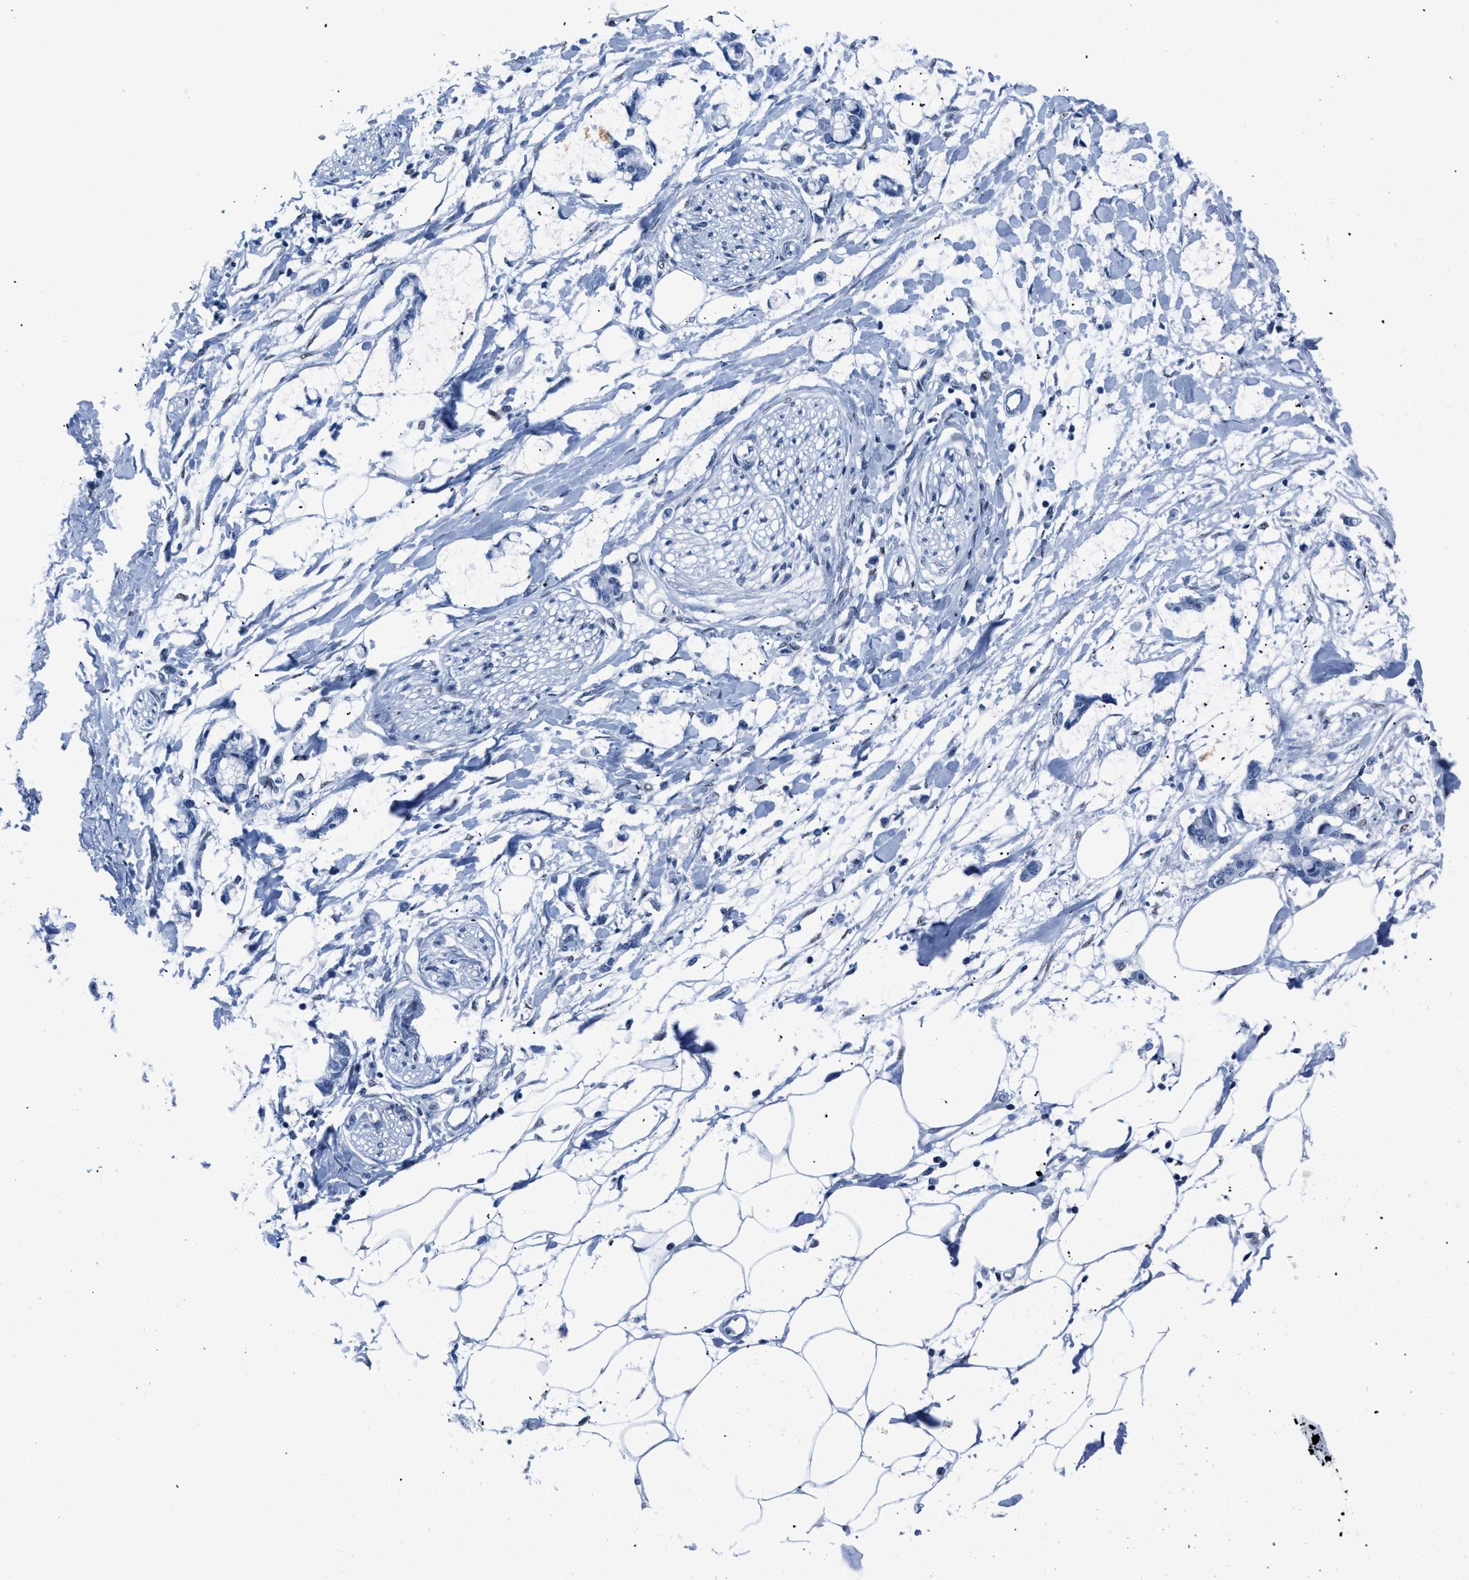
{"staining": {"intensity": "negative", "quantity": "none", "location": "none"}, "tissue": "adipose tissue", "cell_type": "Adipocytes", "image_type": "normal", "snomed": [{"axis": "morphology", "description": "Normal tissue, NOS"}, {"axis": "morphology", "description": "Adenocarcinoma, NOS"}, {"axis": "topography", "description": "Colon"}, {"axis": "topography", "description": "Peripheral nerve tissue"}], "caption": "Immunohistochemistry of unremarkable adipose tissue shows no positivity in adipocytes.", "gene": "CTBP1", "patient": {"sex": "male", "age": 14}}